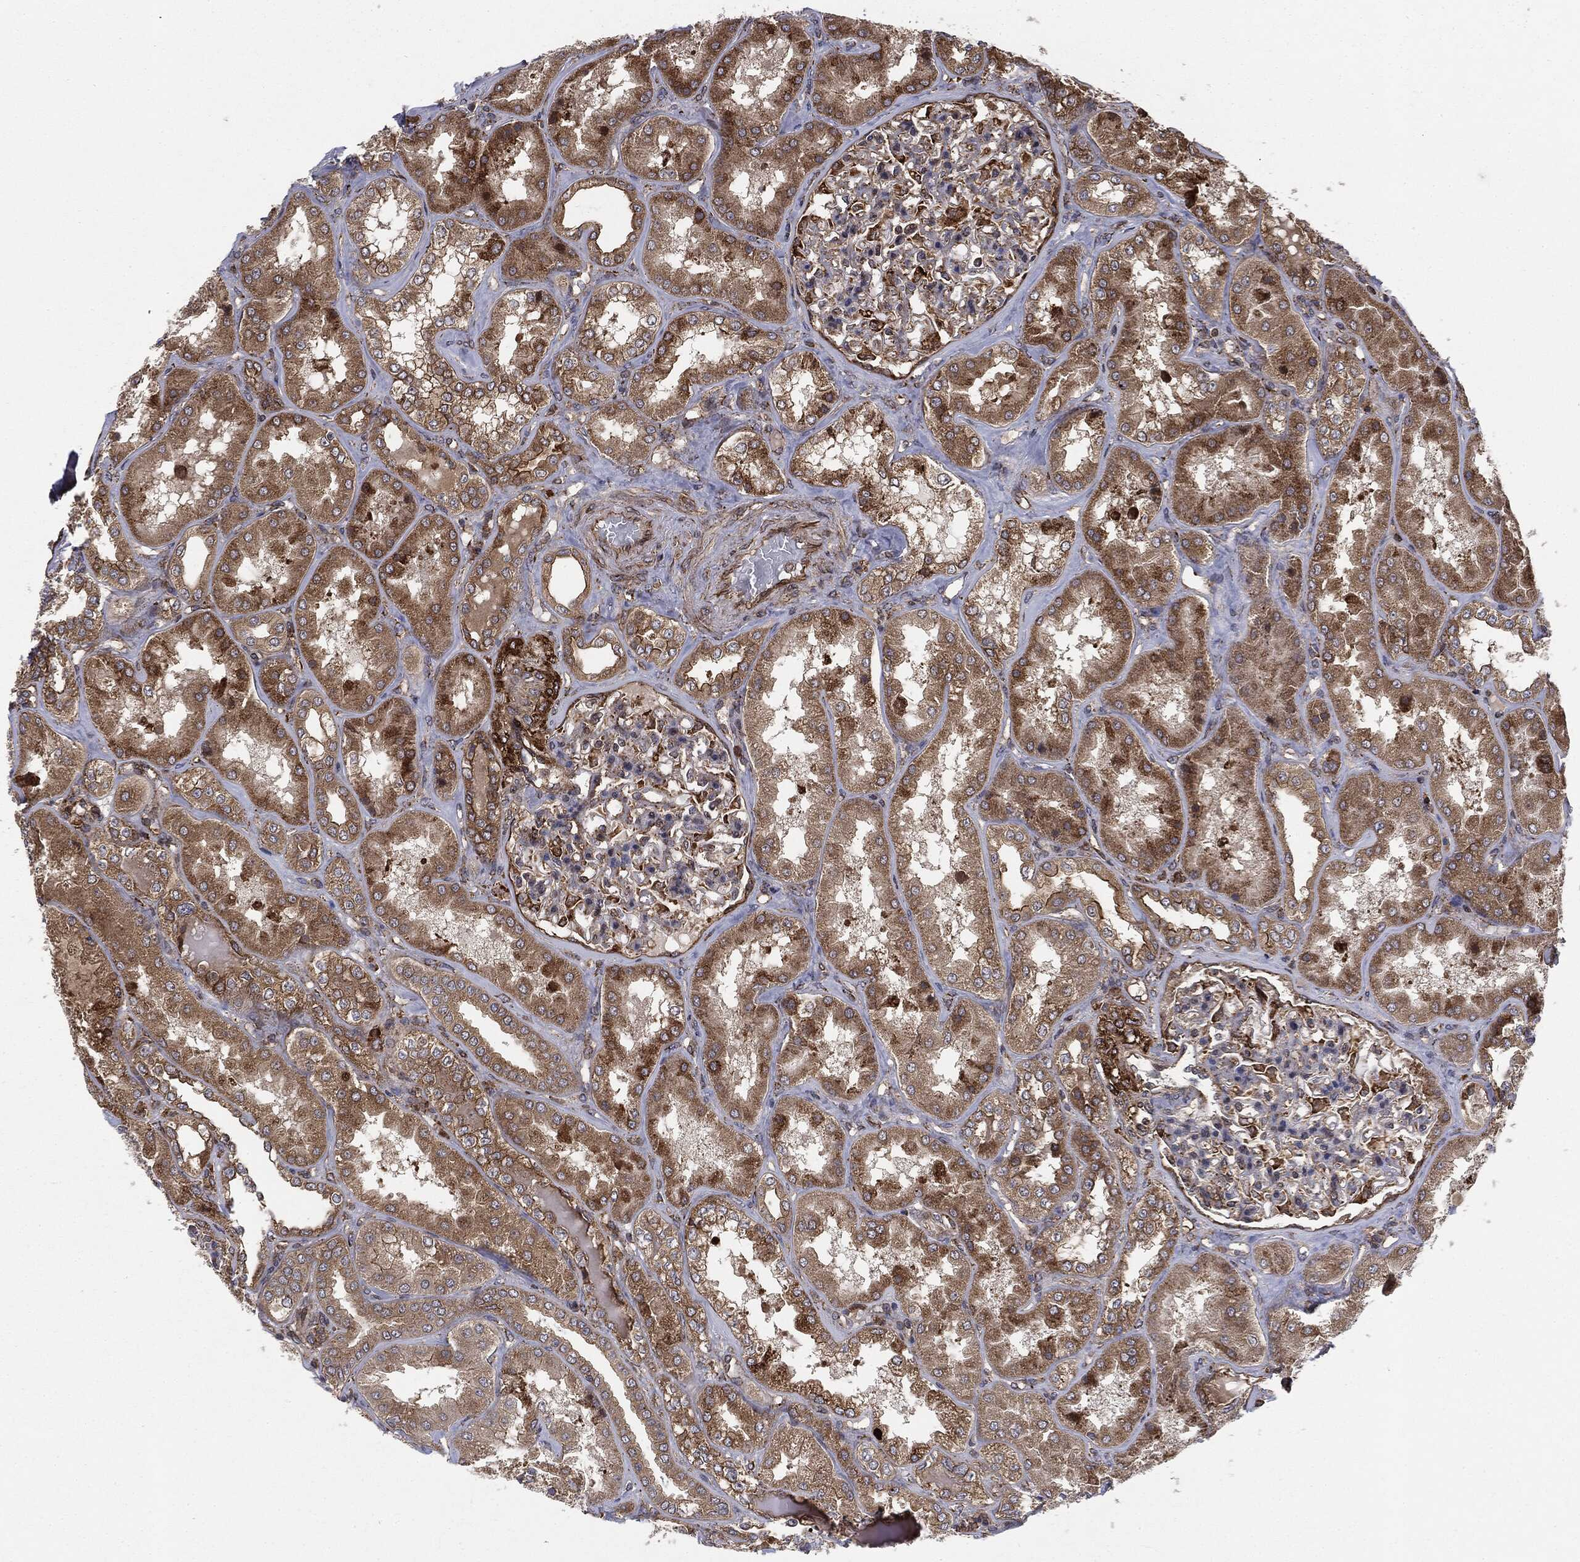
{"staining": {"intensity": "strong", "quantity": "<25%", "location": "cytoplasmic/membranous"}, "tissue": "kidney", "cell_type": "Cells in glomeruli", "image_type": "normal", "snomed": [{"axis": "morphology", "description": "Normal tissue, NOS"}, {"axis": "topography", "description": "Kidney"}], "caption": "A medium amount of strong cytoplasmic/membranous positivity is appreciated in approximately <25% of cells in glomeruli in normal kidney.", "gene": "CYLD", "patient": {"sex": "female", "age": 56}}